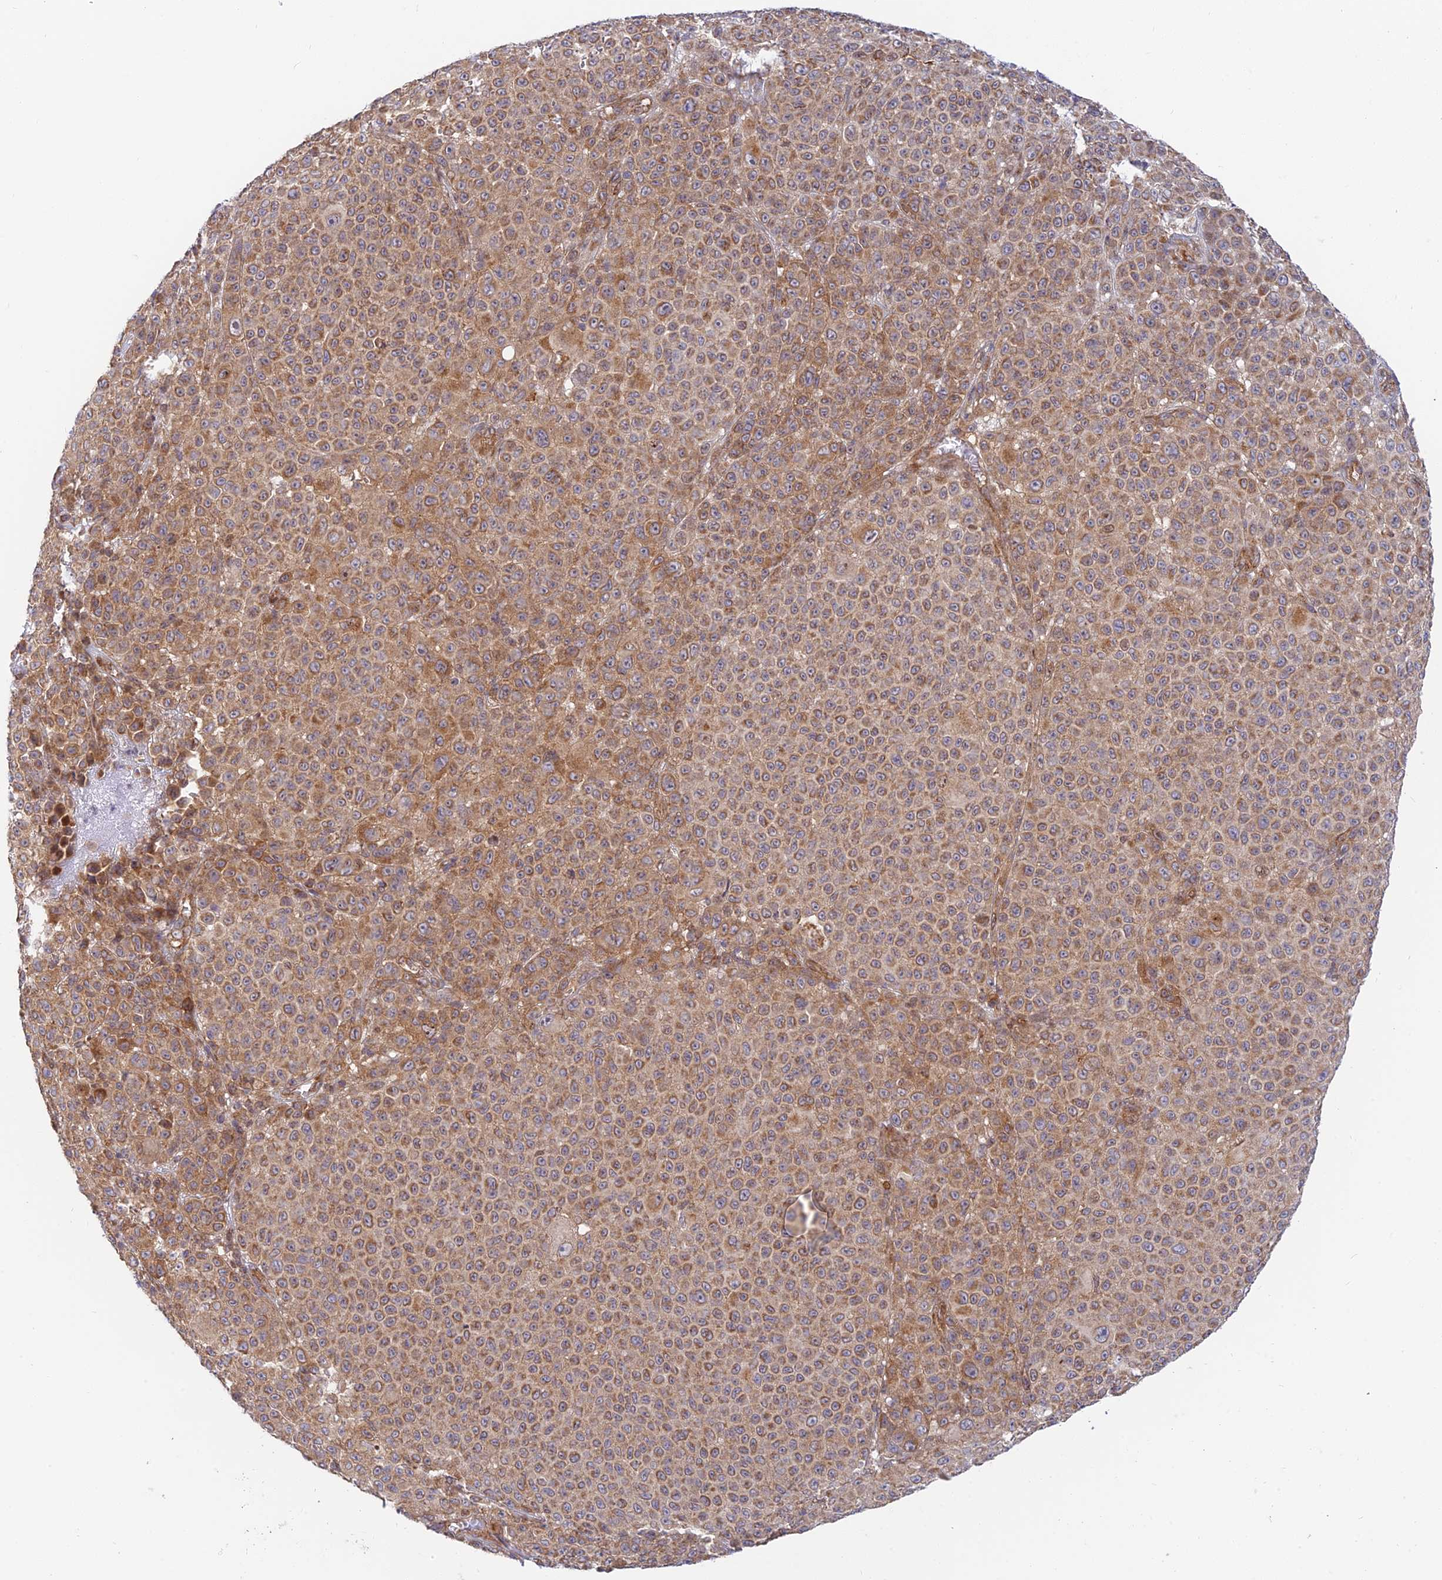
{"staining": {"intensity": "moderate", "quantity": ">75%", "location": "cytoplasmic/membranous"}, "tissue": "melanoma", "cell_type": "Tumor cells", "image_type": "cancer", "snomed": [{"axis": "morphology", "description": "Malignant melanoma, NOS"}, {"axis": "topography", "description": "Skin"}], "caption": "IHC micrograph of neoplastic tissue: human malignant melanoma stained using immunohistochemistry displays medium levels of moderate protein expression localized specifically in the cytoplasmic/membranous of tumor cells, appearing as a cytoplasmic/membranous brown color.", "gene": "HOOK2", "patient": {"sex": "female", "age": 94}}